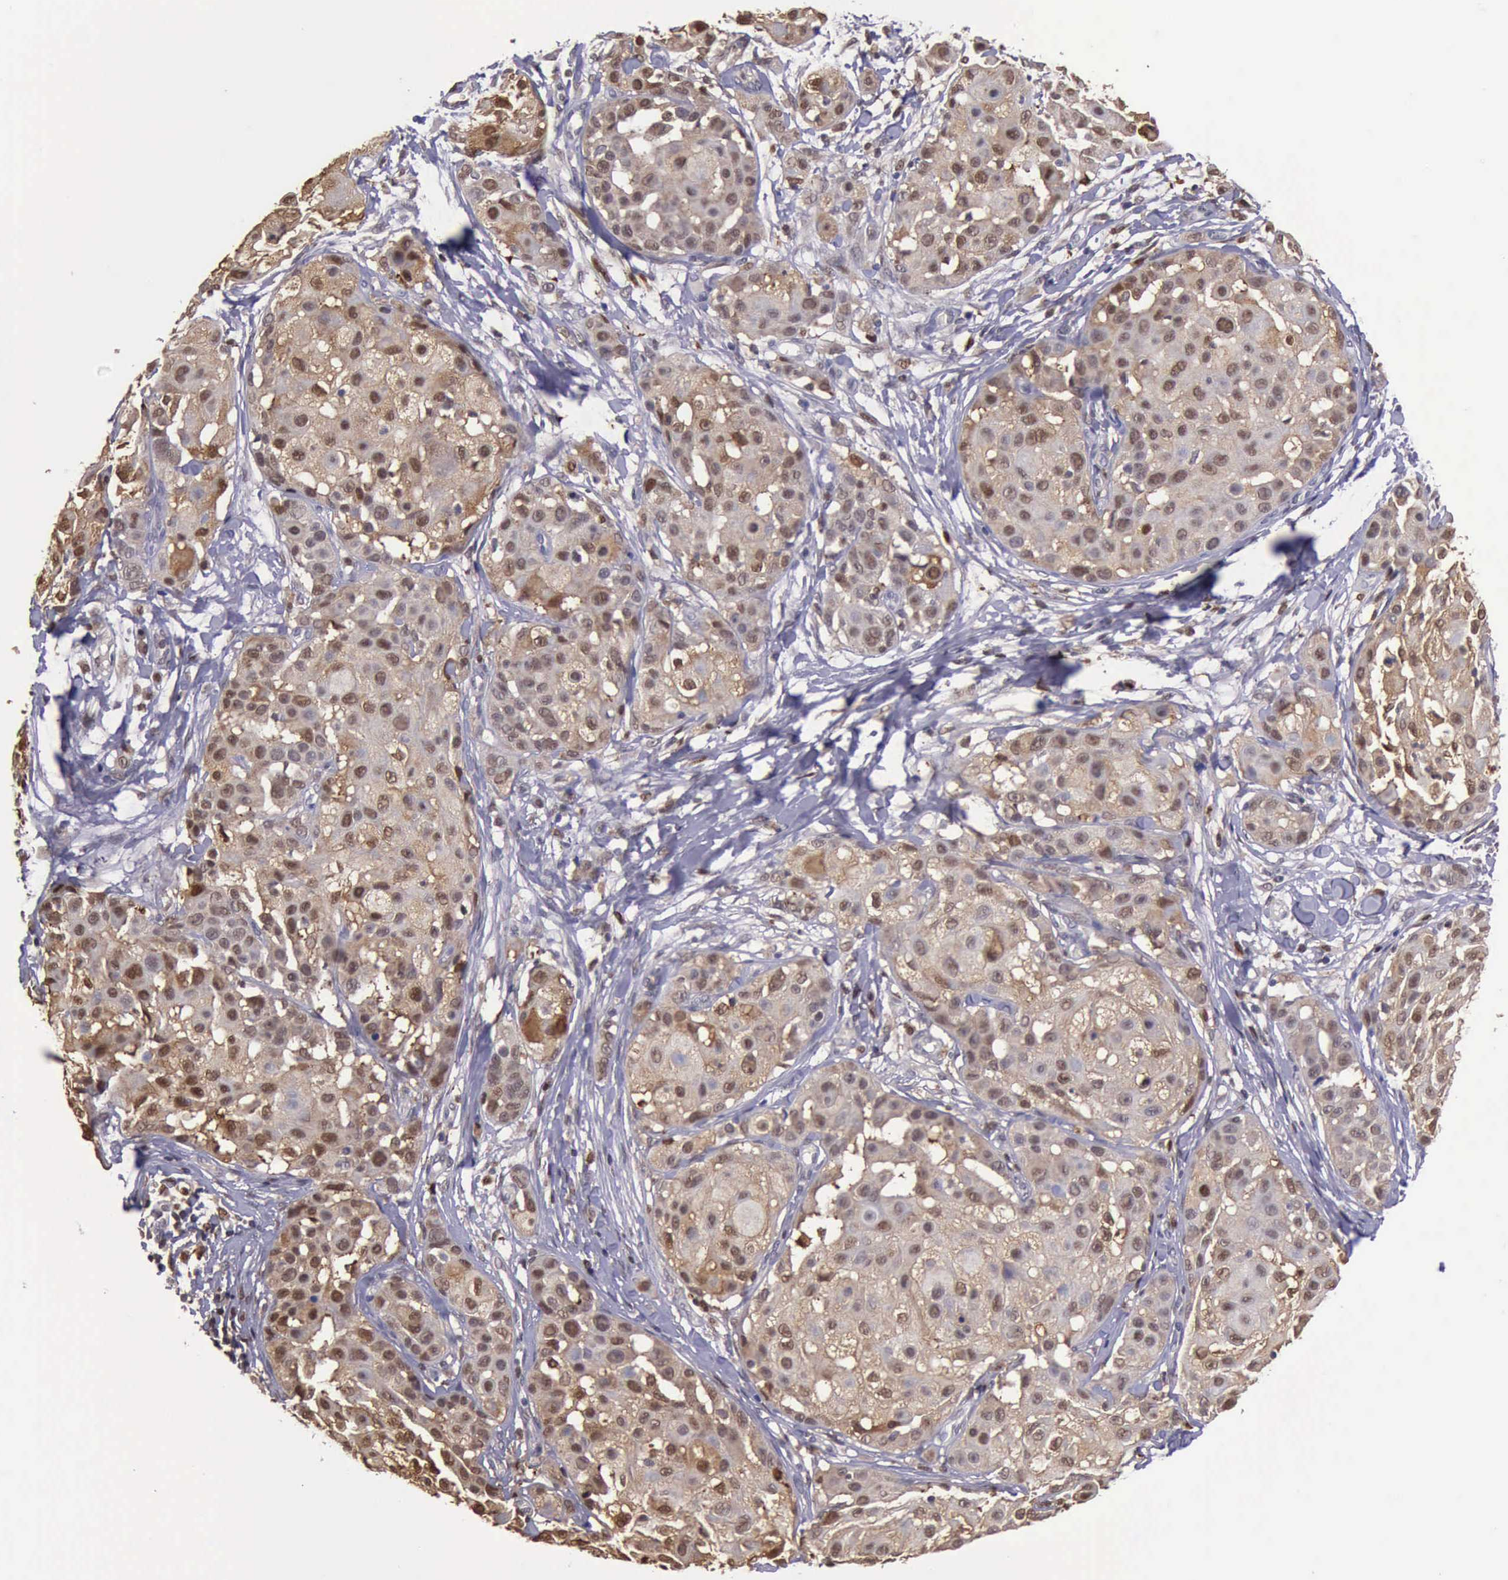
{"staining": {"intensity": "weak", "quantity": "25%-75%", "location": "cytoplasmic/membranous,nuclear"}, "tissue": "skin cancer", "cell_type": "Tumor cells", "image_type": "cancer", "snomed": [{"axis": "morphology", "description": "Squamous cell carcinoma, NOS"}, {"axis": "topography", "description": "Skin"}], "caption": "Skin squamous cell carcinoma stained with a brown dye displays weak cytoplasmic/membranous and nuclear positive positivity in approximately 25%-75% of tumor cells.", "gene": "TYMP", "patient": {"sex": "female", "age": 57}}